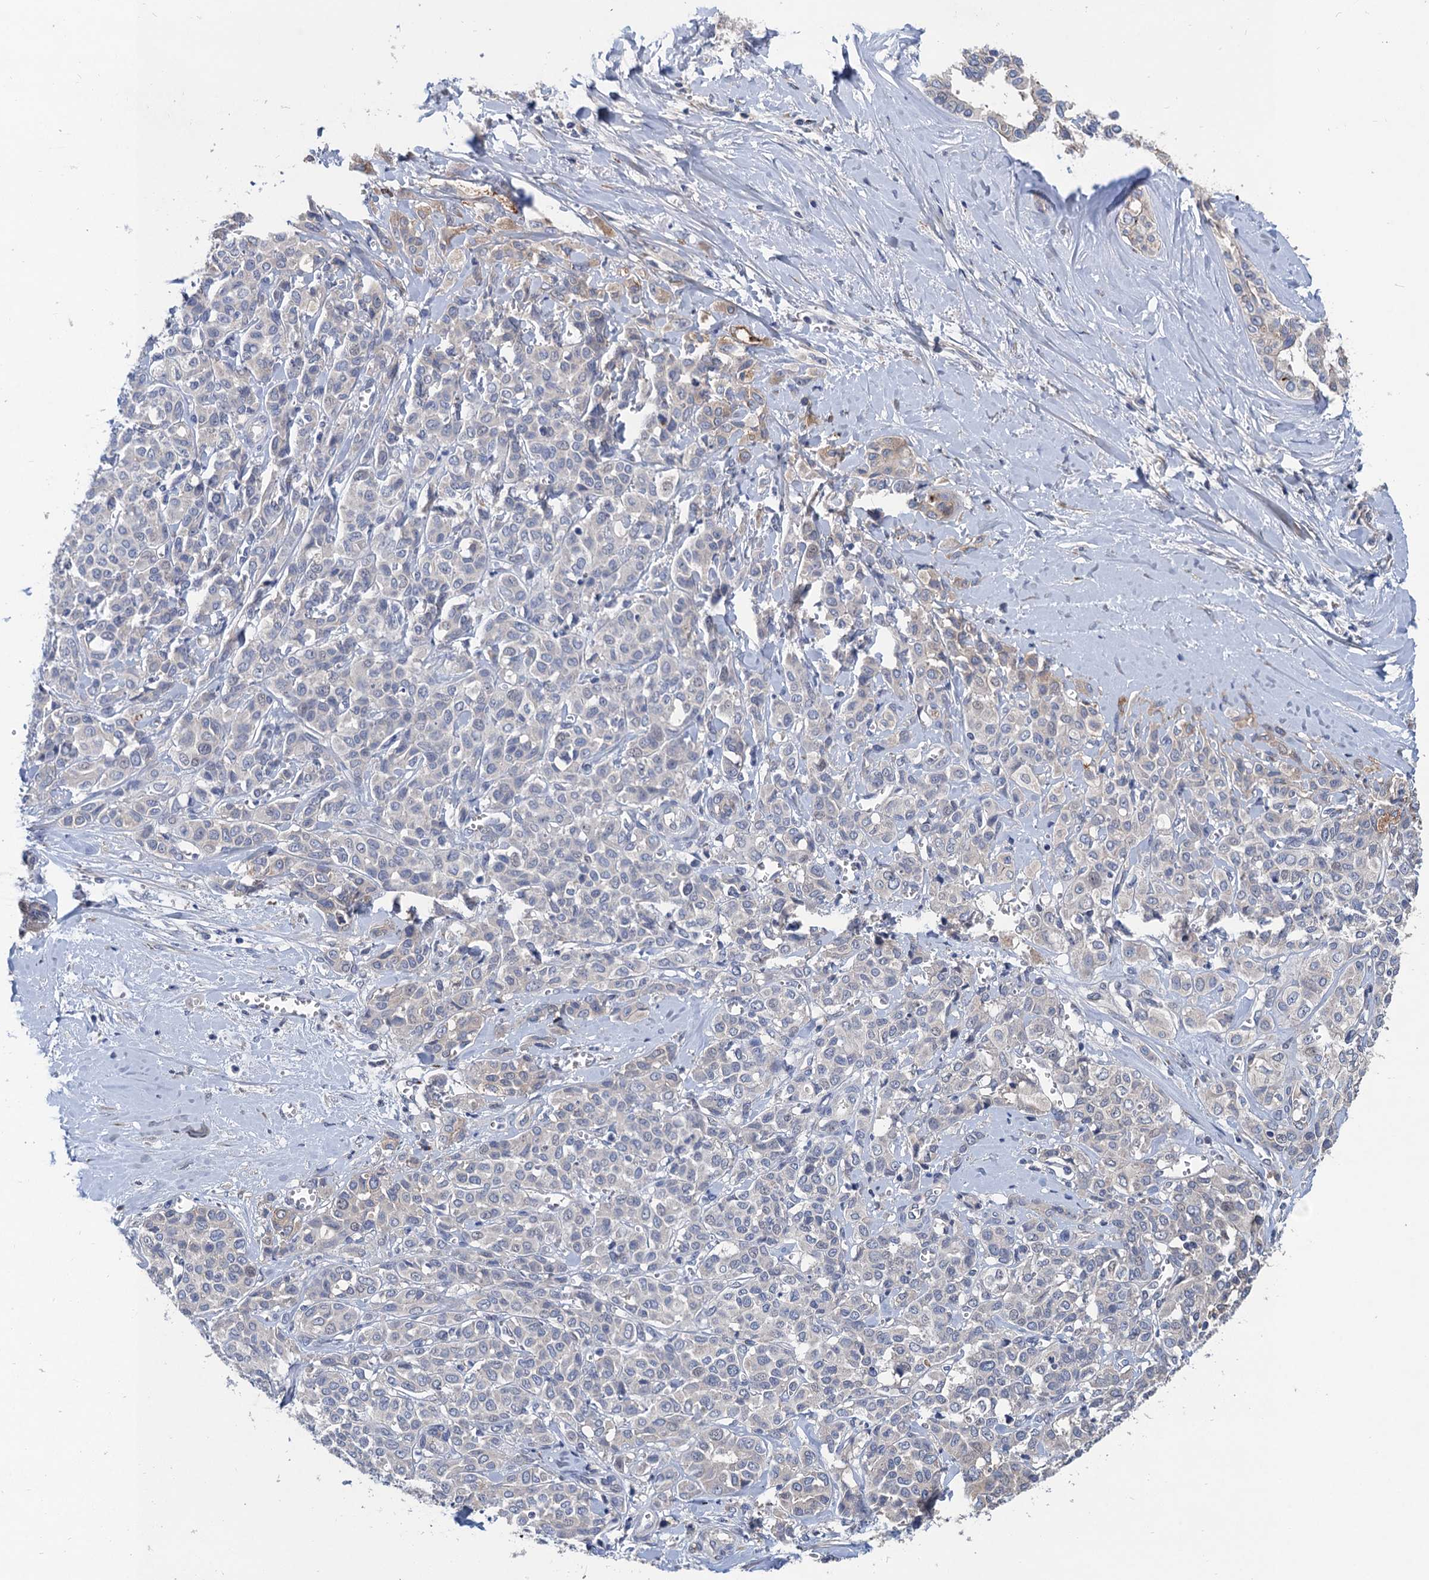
{"staining": {"intensity": "negative", "quantity": "none", "location": "none"}, "tissue": "liver cancer", "cell_type": "Tumor cells", "image_type": "cancer", "snomed": [{"axis": "morphology", "description": "Cholangiocarcinoma"}, {"axis": "topography", "description": "Liver"}], "caption": "Liver cancer (cholangiocarcinoma) was stained to show a protein in brown. There is no significant staining in tumor cells.", "gene": "TRAF7", "patient": {"sex": "female", "age": 77}}